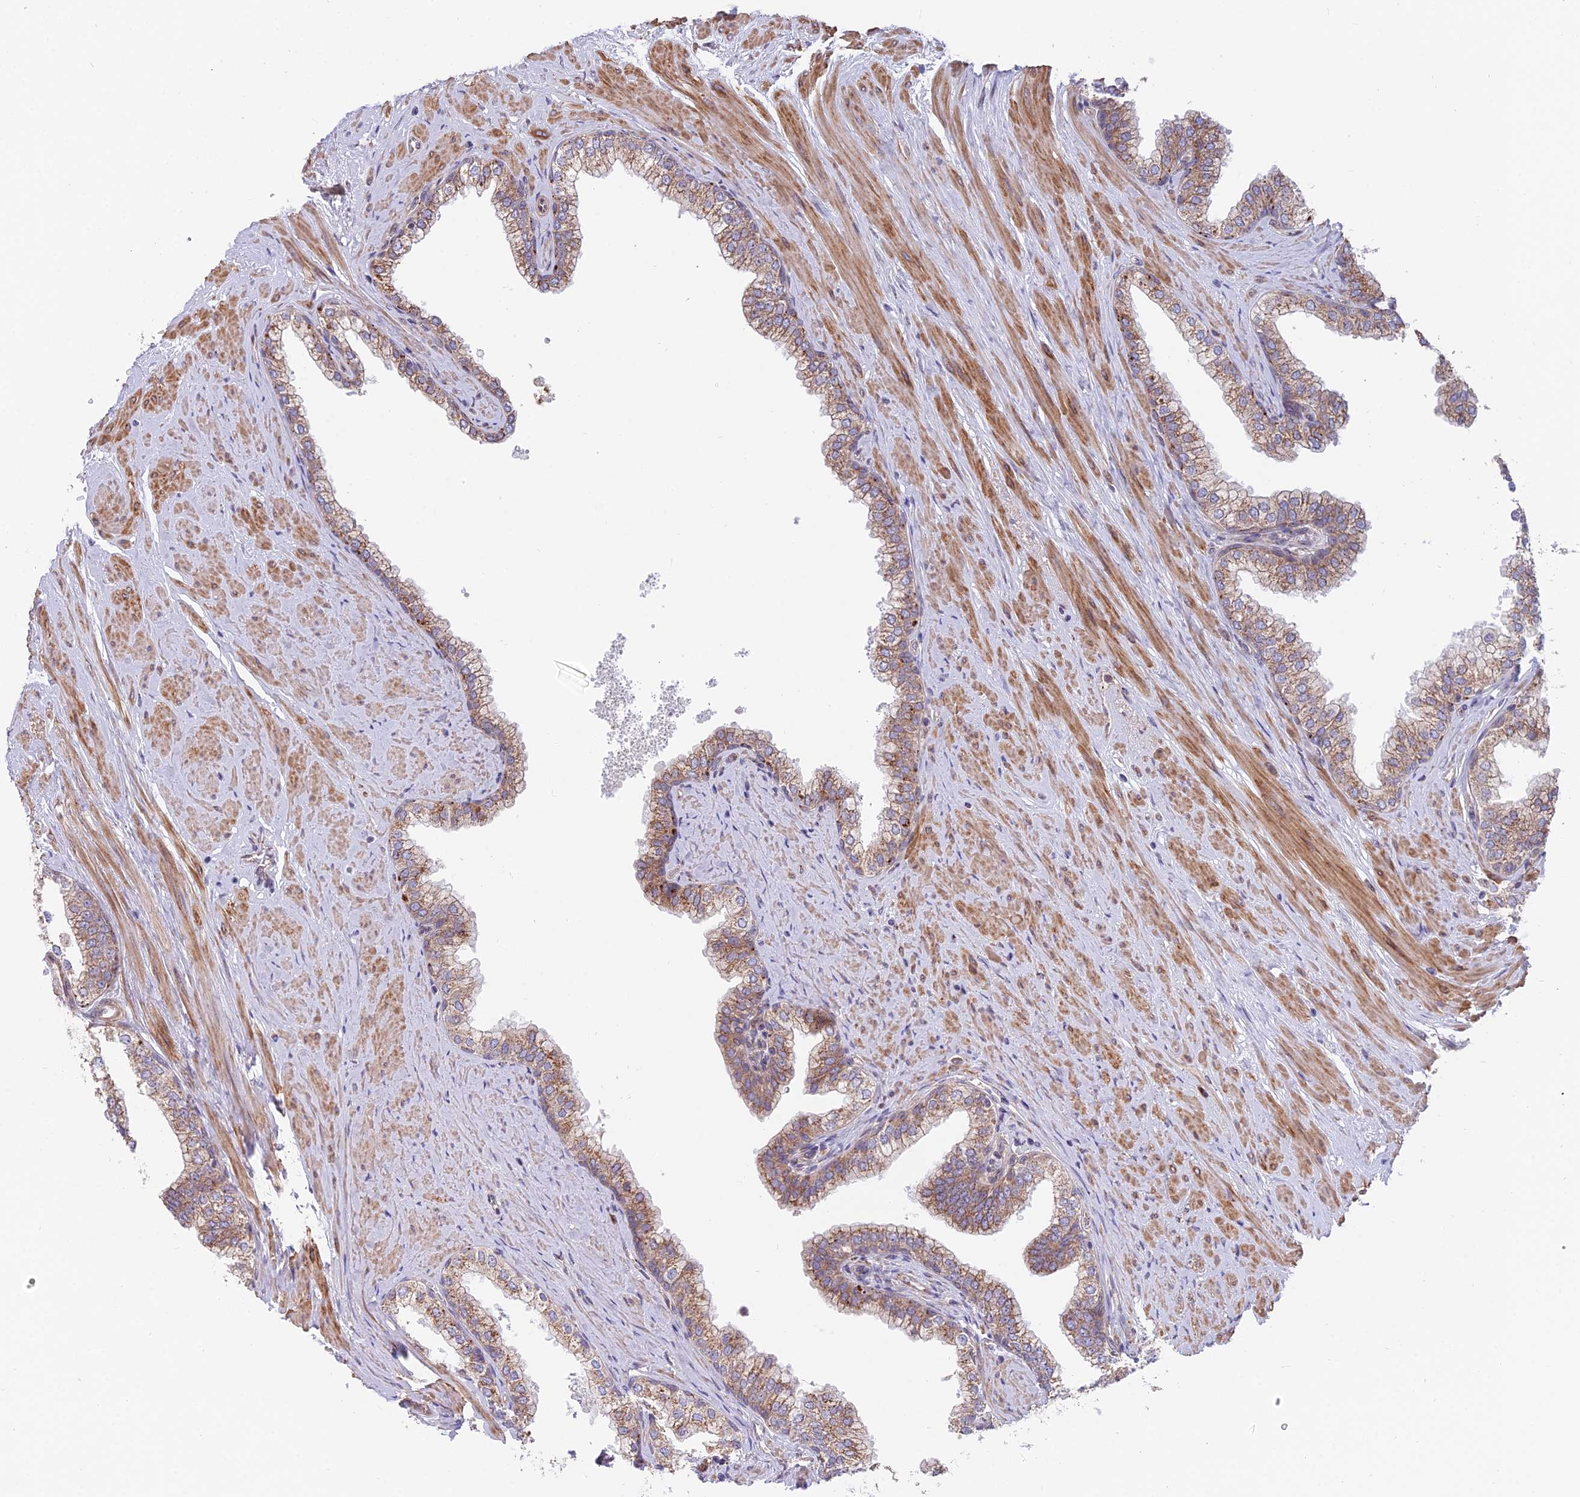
{"staining": {"intensity": "moderate", "quantity": "25%-75%", "location": "cytoplasmic/membranous"}, "tissue": "prostate", "cell_type": "Glandular cells", "image_type": "normal", "snomed": [{"axis": "morphology", "description": "Normal tissue, NOS"}, {"axis": "morphology", "description": "Urothelial carcinoma, Low grade"}, {"axis": "topography", "description": "Urinary bladder"}, {"axis": "topography", "description": "Prostate"}], "caption": "Immunohistochemistry histopathology image of unremarkable prostate stained for a protein (brown), which reveals medium levels of moderate cytoplasmic/membranous positivity in approximately 25%-75% of glandular cells.", "gene": "TBC1D20", "patient": {"sex": "male", "age": 60}}